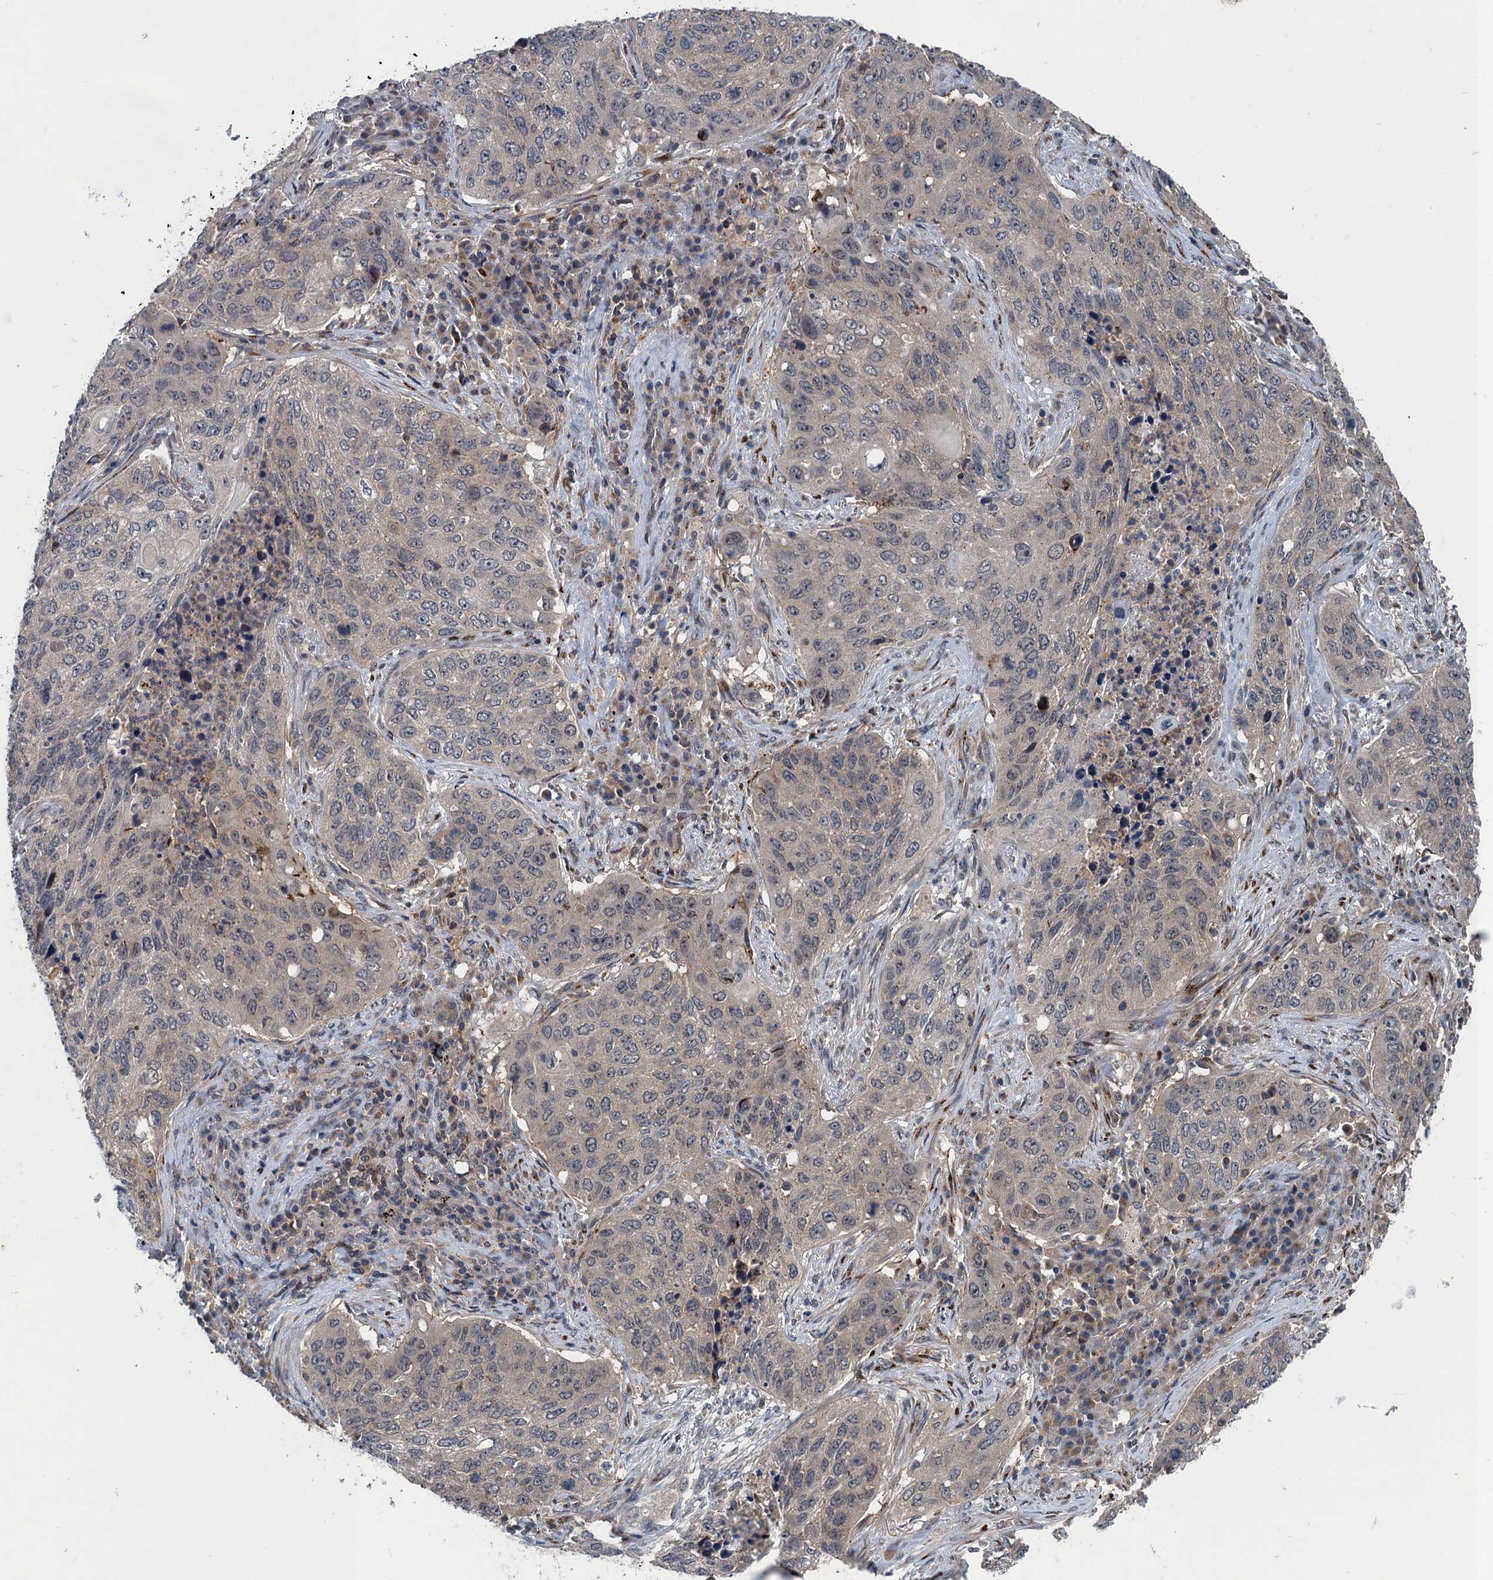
{"staining": {"intensity": "negative", "quantity": "none", "location": "none"}, "tissue": "lung cancer", "cell_type": "Tumor cells", "image_type": "cancer", "snomed": [{"axis": "morphology", "description": "Squamous cell carcinoma, NOS"}, {"axis": "topography", "description": "Lung"}], "caption": "An image of human lung cancer is negative for staining in tumor cells.", "gene": "RNF165", "patient": {"sex": "female", "age": 63}}